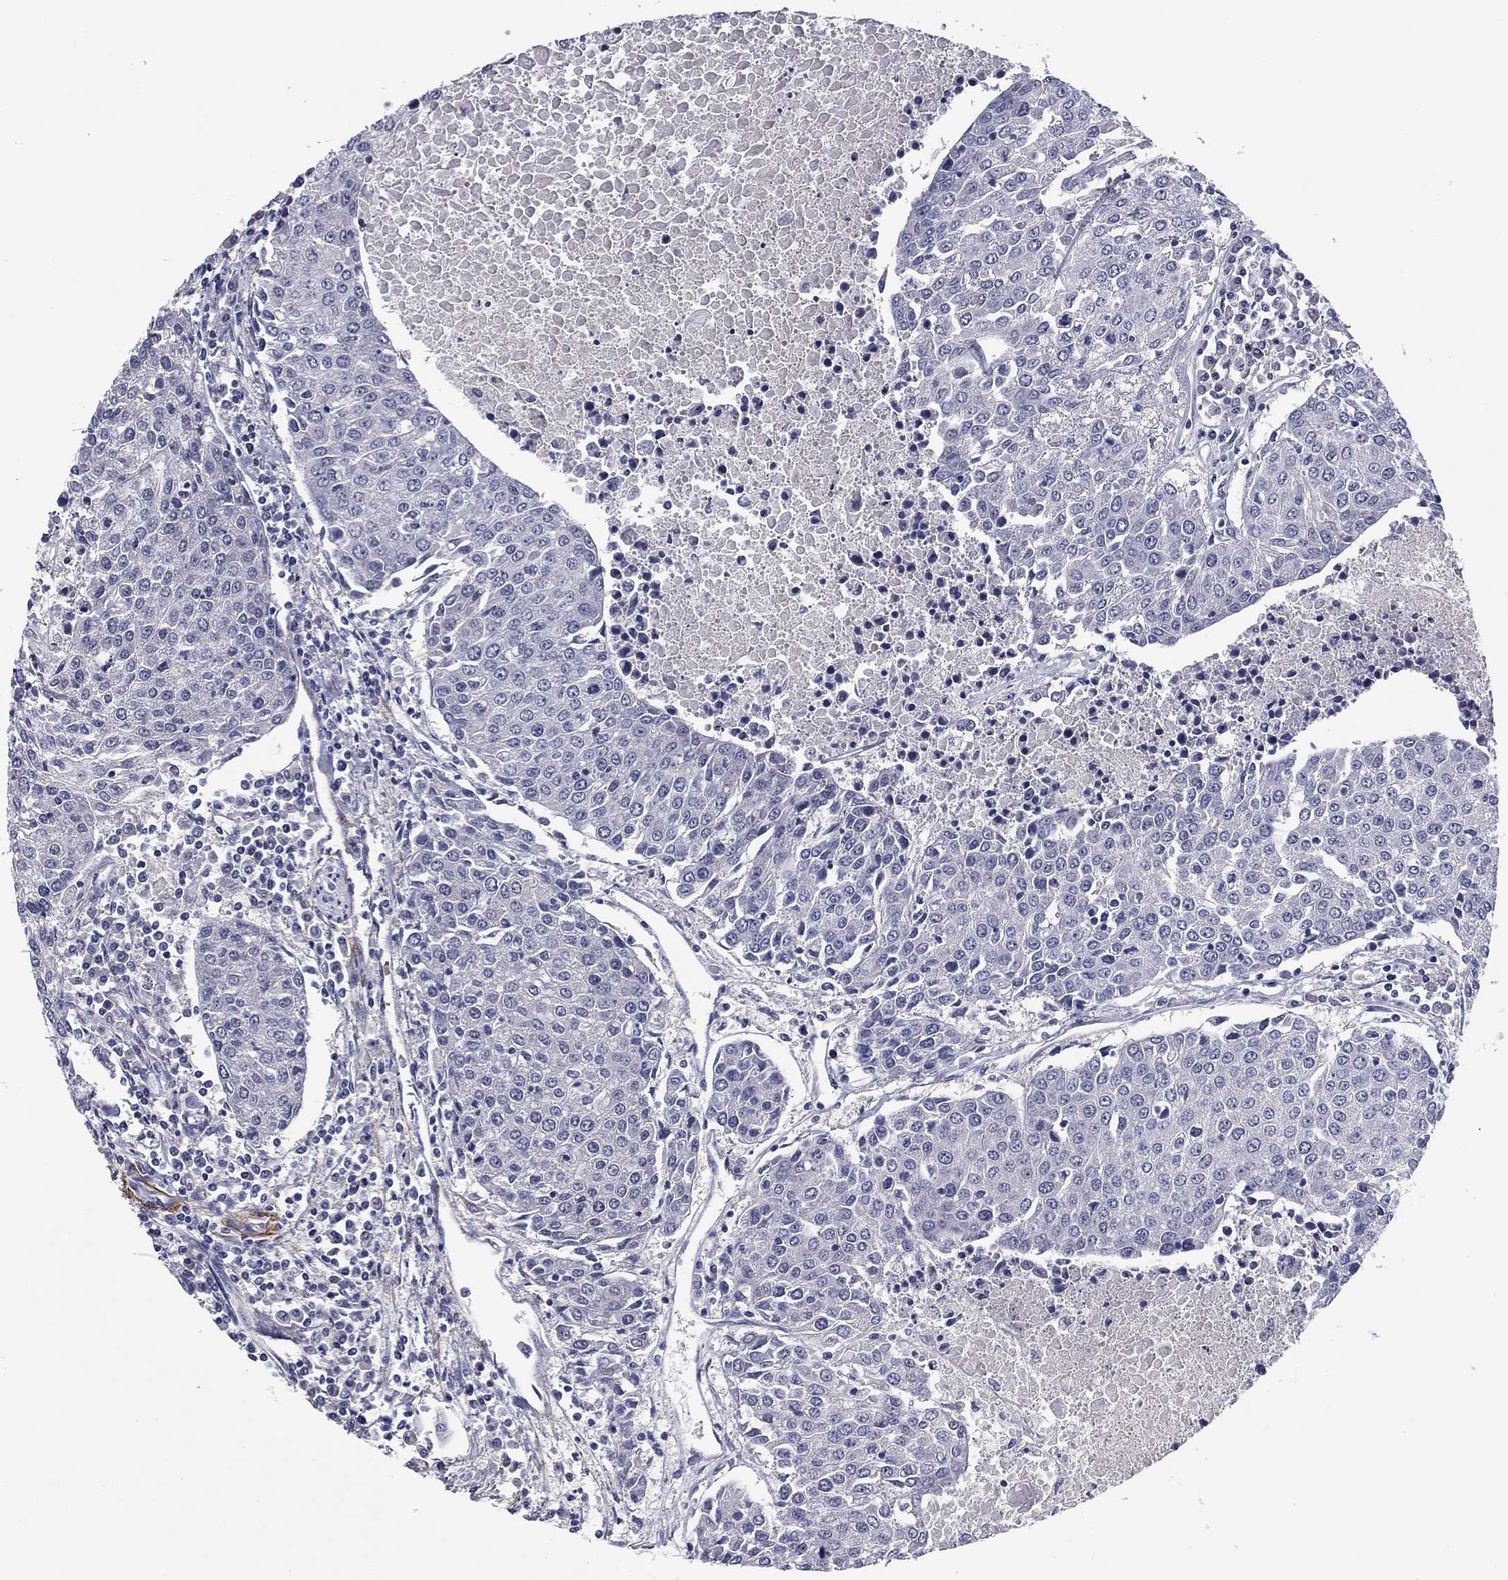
{"staining": {"intensity": "negative", "quantity": "none", "location": "none"}, "tissue": "urothelial cancer", "cell_type": "Tumor cells", "image_type": "cancer", "snomed": [{"axis": "morphology", "description": "Urothelial carcinoma, High grade"}, {"axis": "topography", "description": "Urinary bladder"}], "caption": "A high-resolution image shows immunohistochemistry (IHC) staining of urothelial cancer, which exhibits no significant staining in tumor cells.", "gene": "REXO5", "patient": {"sex": "female", "age": 85}}